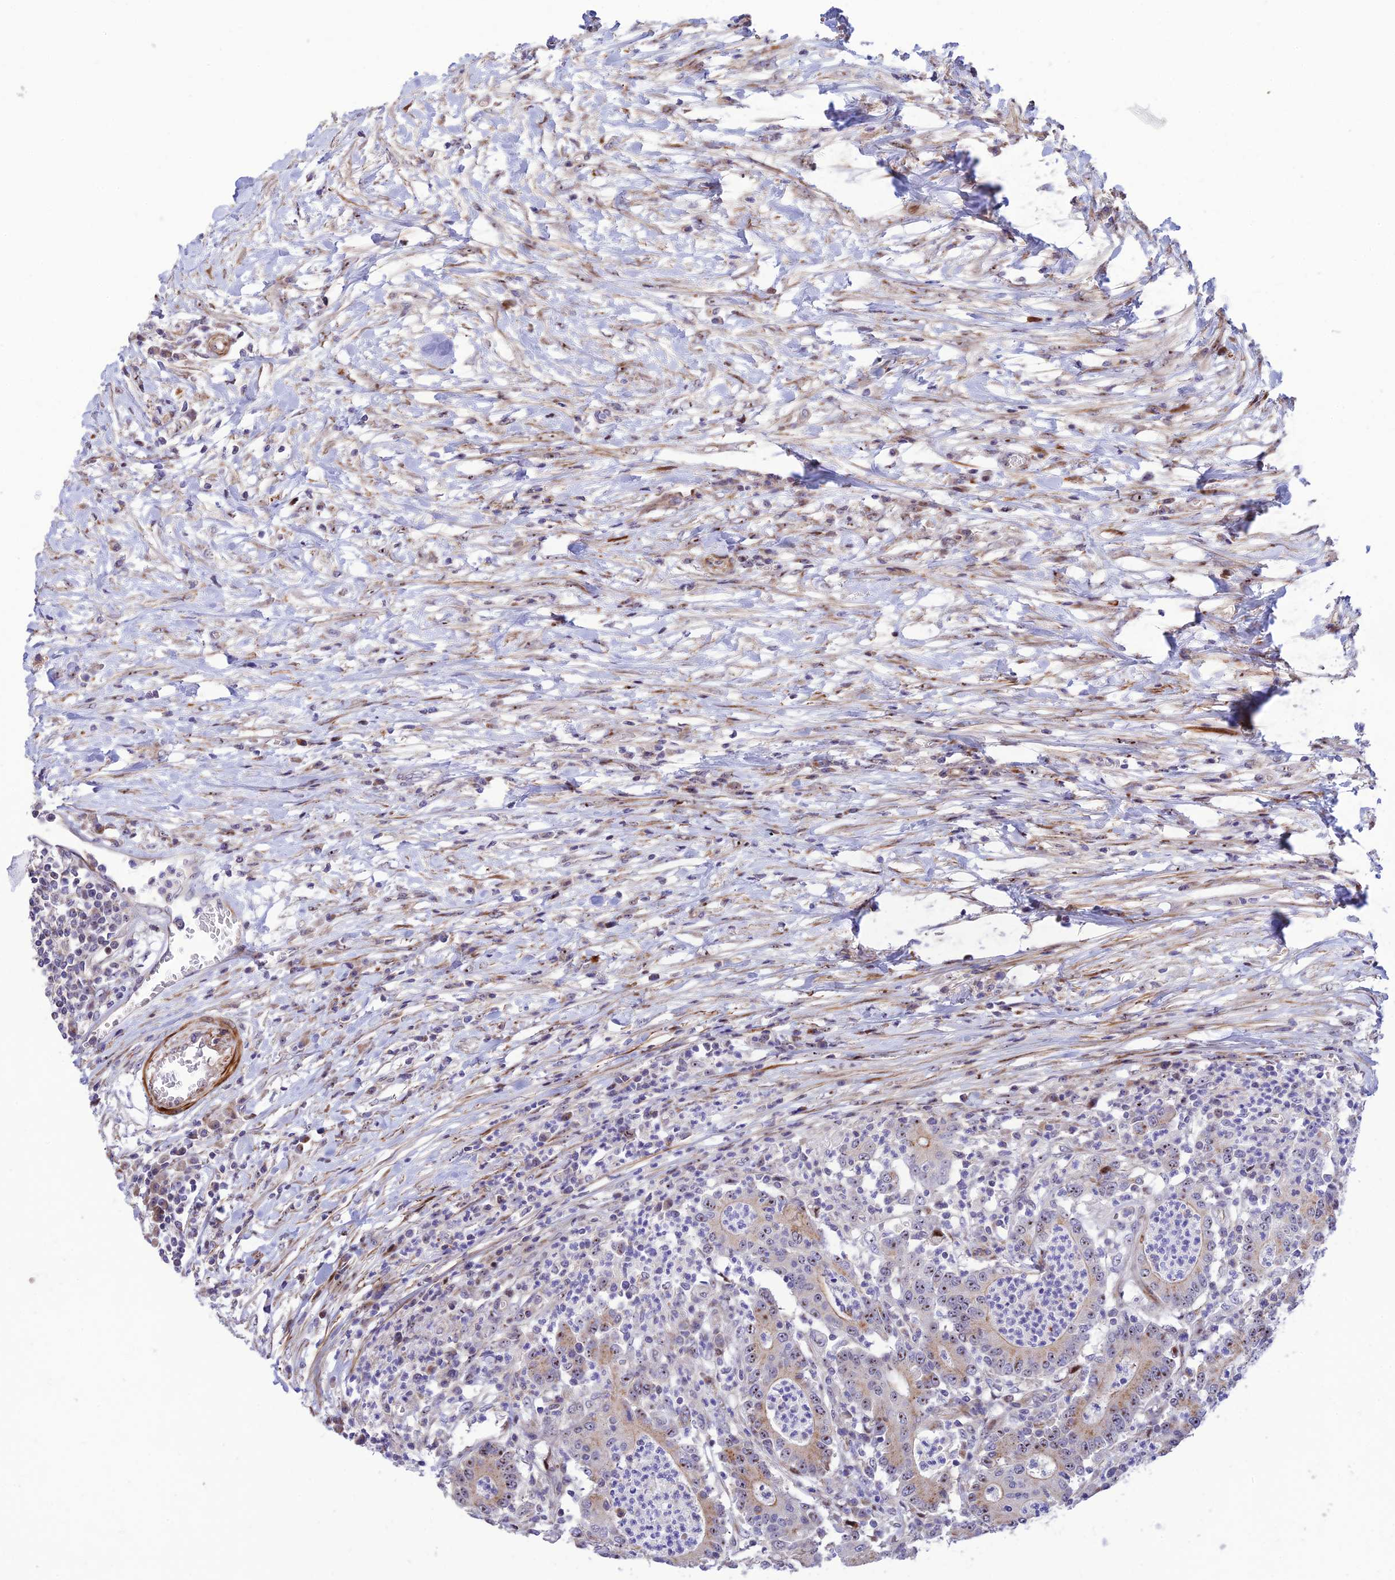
{"staining": {"intensity": "moderate", "quantity": "25%-75%", "location": "cytoplasmic/membranous,nuclear"}, "tissue": "colorectal cancer", "cell_type": "Tumor cells", "image_type": "cancer", "snomed": [{"axis": "morphology", "description": "Adenocarcinoma, NOS"}, {"axis": "topography", "description": "Colon"}], "caption": "Tumor cells show moderate cytoplasmic/membranous and nuclear positivity in approximately 25%-75% of cells in colorectal cancer (adenocarcinoma). (DAB (3,3'-diaminobenzidine) IHC with brightfield microscopy, high magnification).", "gene": "KBTBD7", "patient": {"sex": "male", "age": 83}}